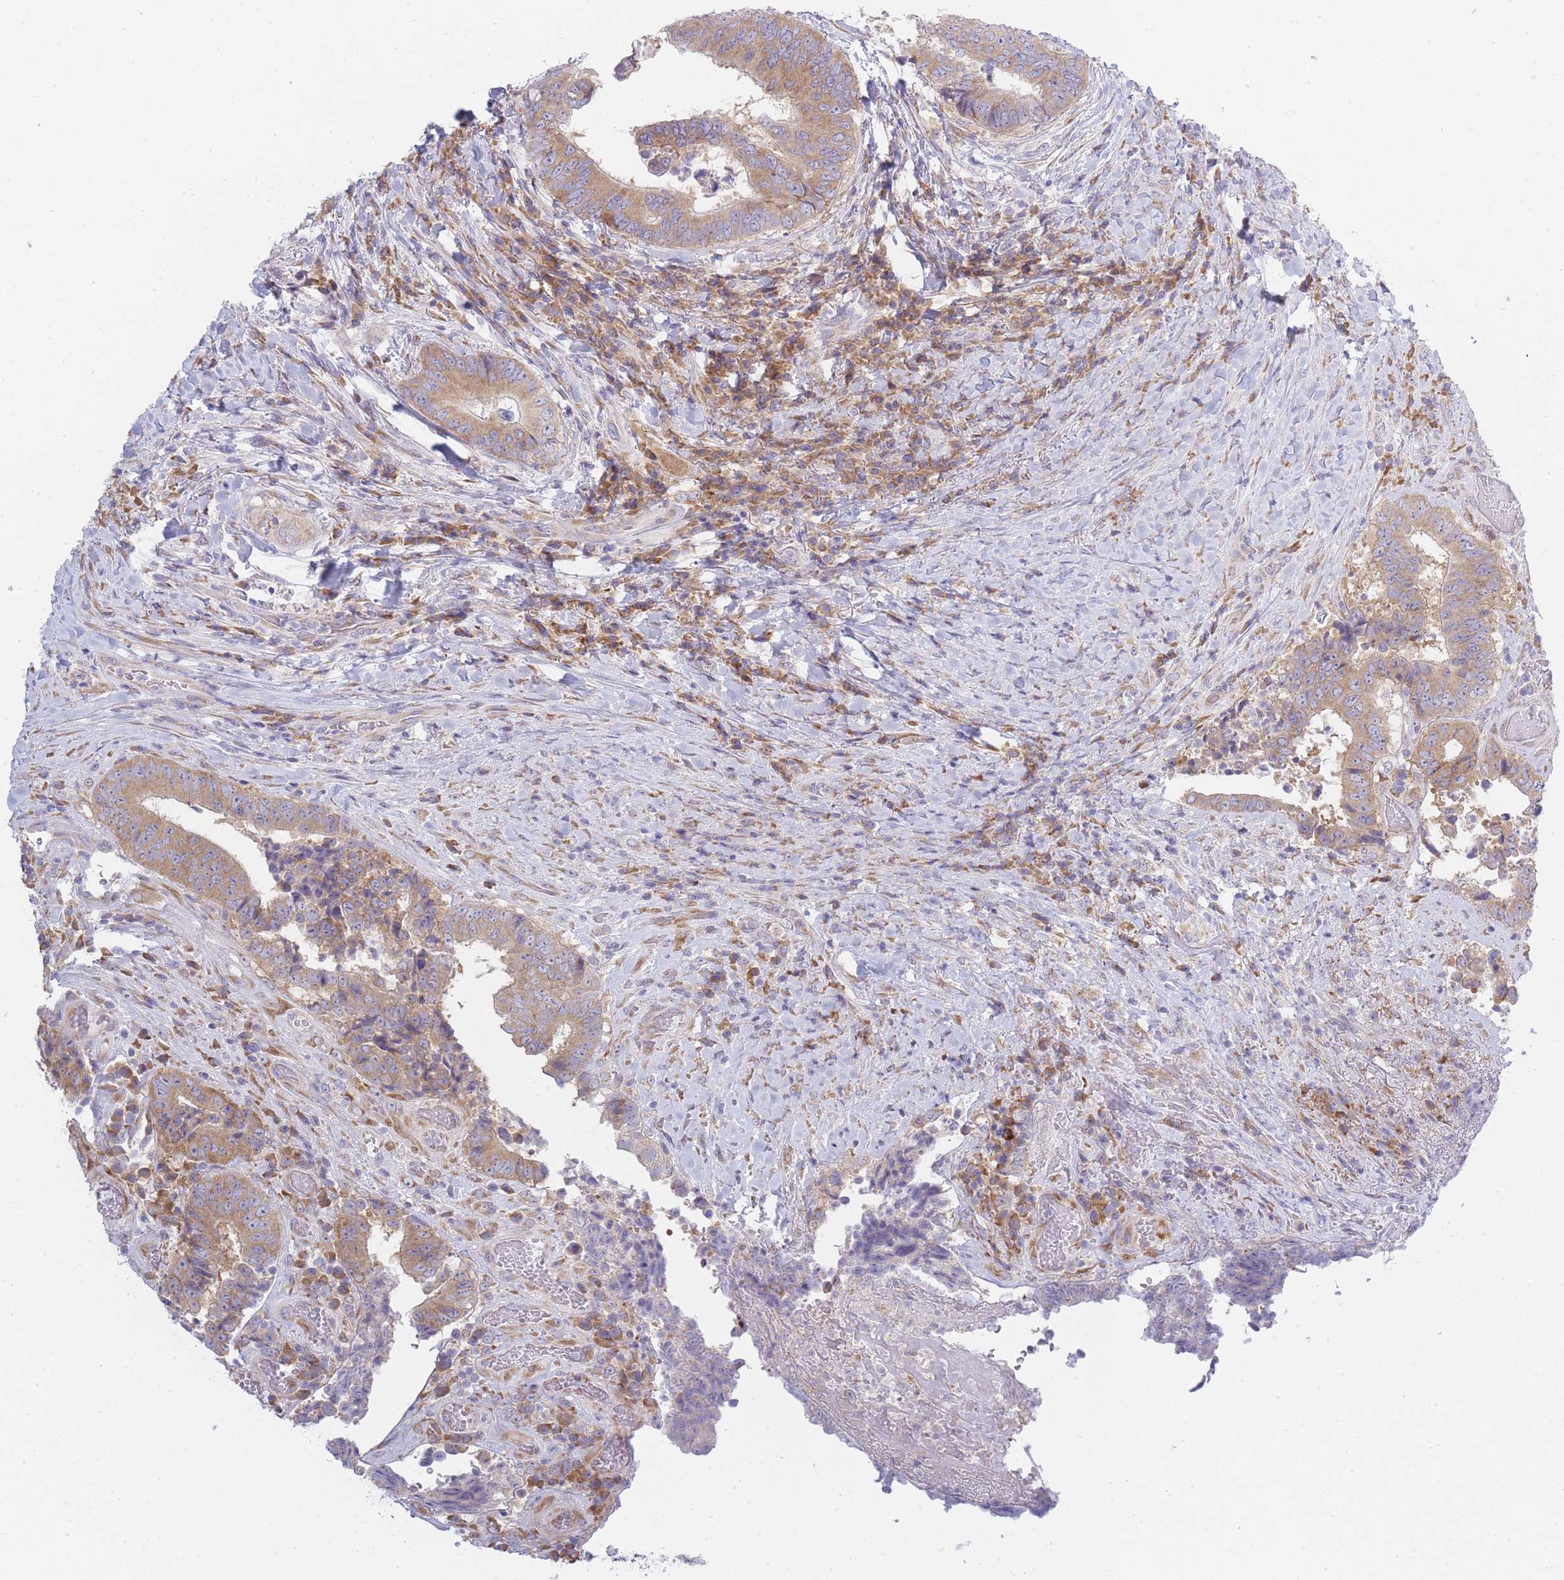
{"staining": {"intensity": "moderate", "quantity": ">75%", "location": "cytoplasmic/membranous"}, "tissue": "colorectal cancer", "cell_type": "Tumor cells", "image_type": "cancer", "snomed": [{"axis": "morphology", "description": "Adenocarcinoma, NOS"}, {"axis": "topography", "description": "Rectum"}], "caption": "Moderate cytoplasmic/membranous staining is appreciated in about >75% of tumor cells in colorectal cancer.", "gene": "OR5L2", "patient": {"sex": "male", "age": 72}}